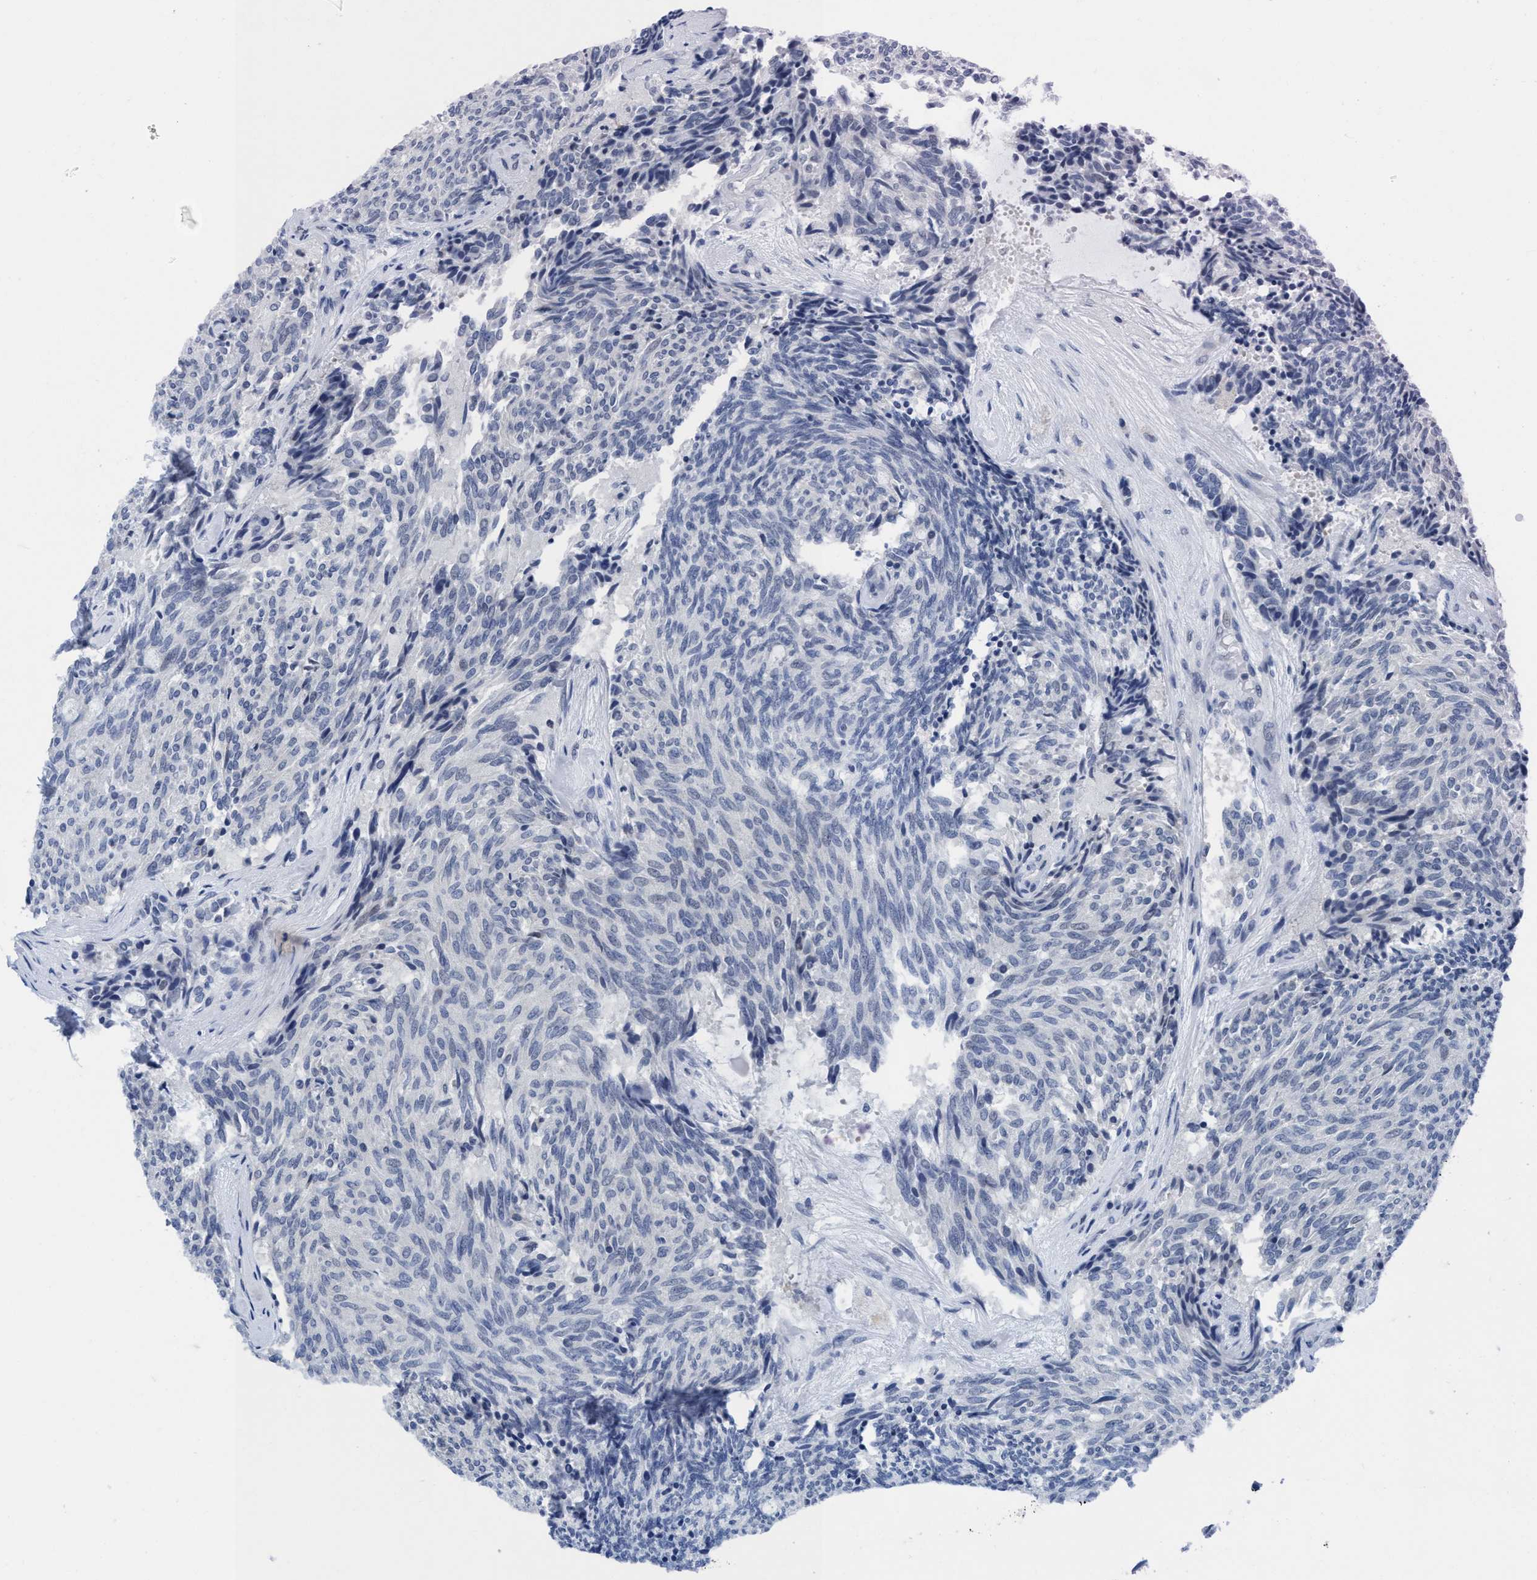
{"staining": {"intensity": "negative", "quantity": "none", "location": "none"}, "tissue": "carcinoid", "cell_type": "Tumor cells", "image_type": "cancer", "snomed": [{"axis": "morphology", "description": "Carcinoid, malignant, NOS"}, {"axis": "topography", "description": "Pancreas"}], "caption": "Tumor cells are negative for protein expression in human carcinoid.", "gene": "DNAI1", "patient": {"sex": "female", "age": 54}}